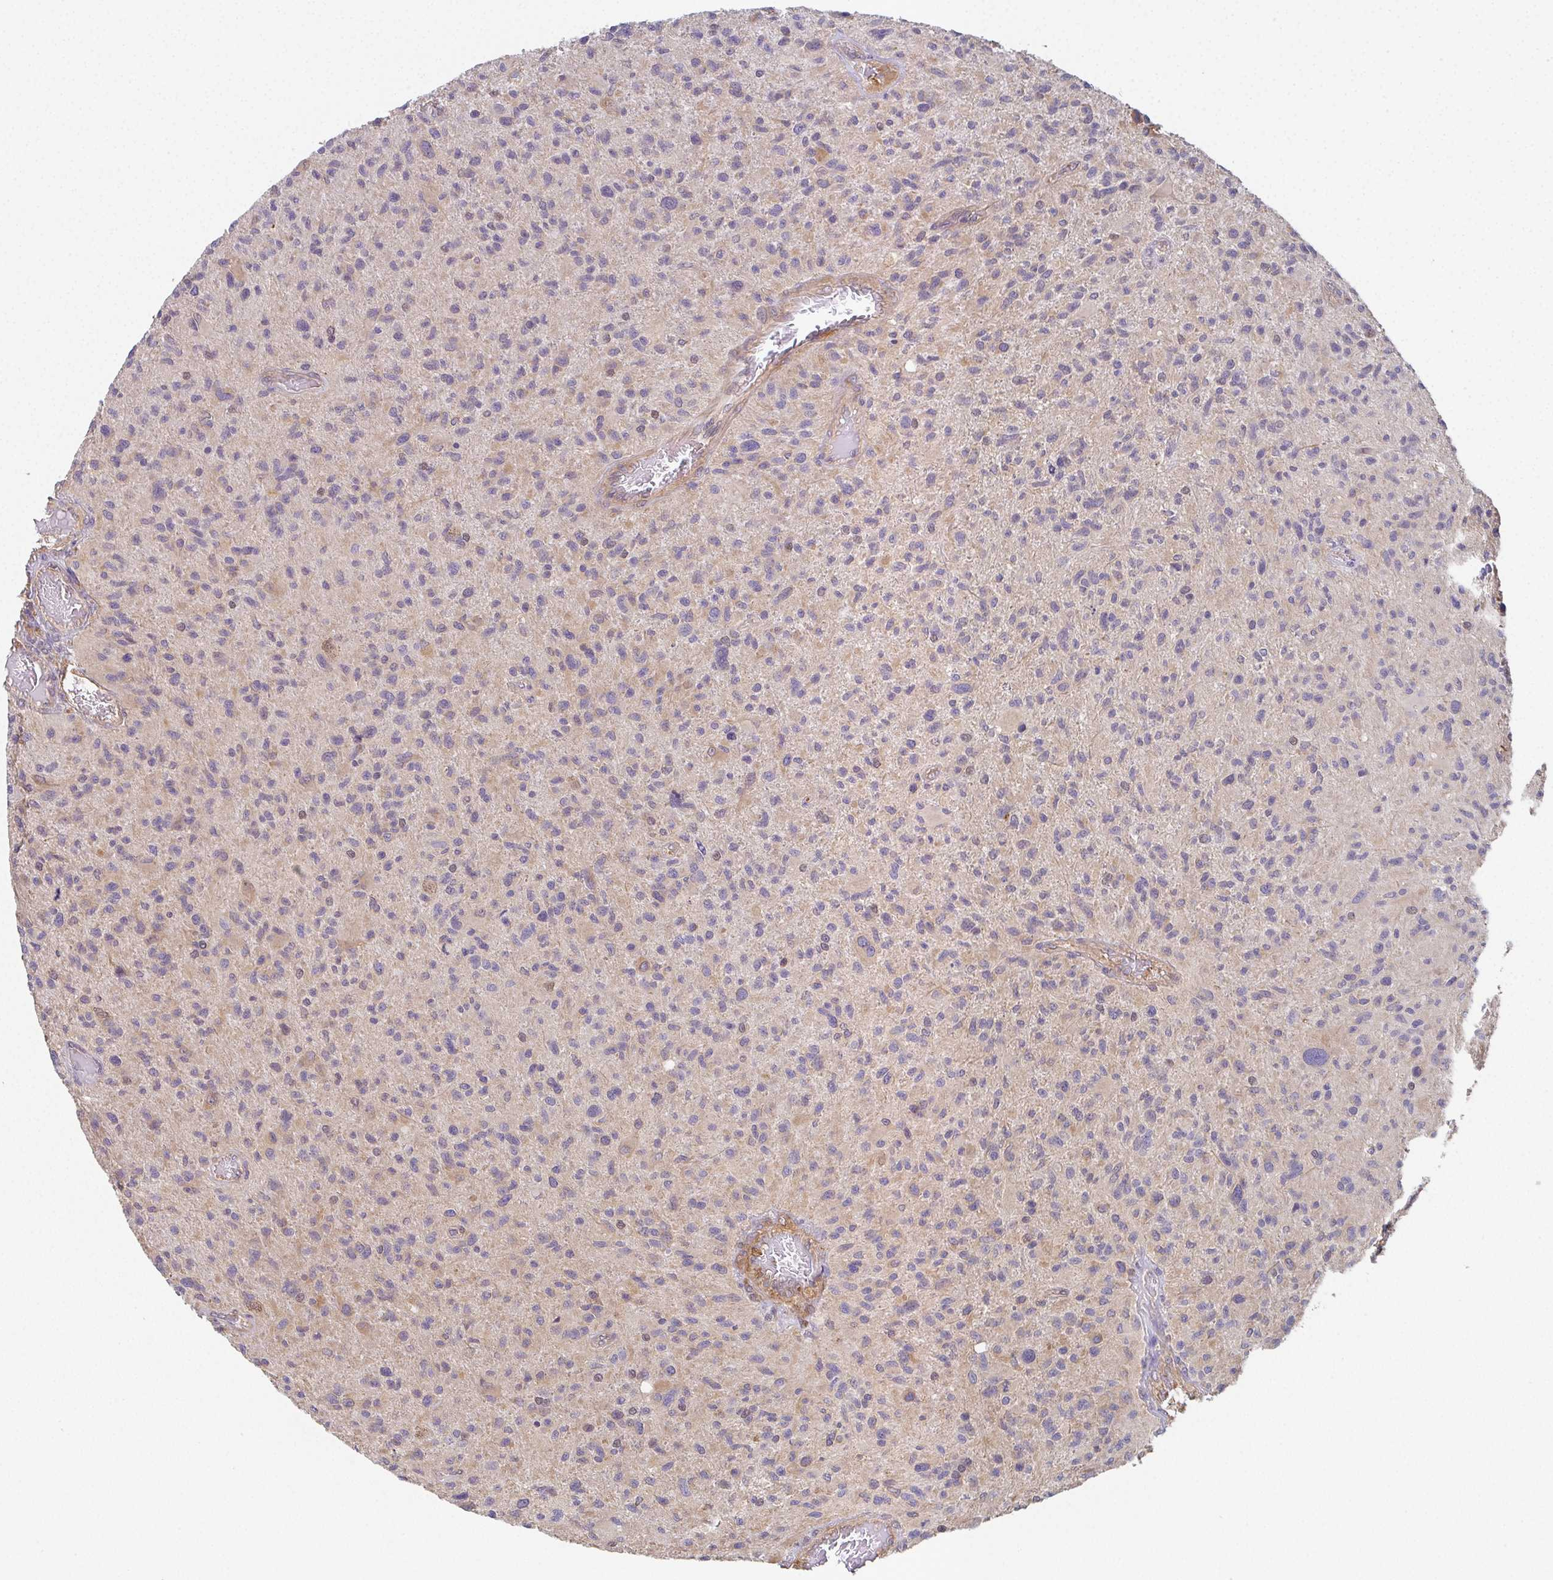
{"staining": {"intensity": "weak", "quantity": "<25%", "location": "cytoplasmic/membranous"}, "tissue": "glioma", "cell_type": "Tumor cells", "image_type": "cancer", "snomed": [{"axis": "morphology", "description": "Glioma, malignant, High grade"}, {"axis": "topography", "description": "Brain"}], "caption": "The image displays no staining of tumor cells in glioma.", "gene": "TMEM229A", "patient": {"sex": "female", "age": 70}}